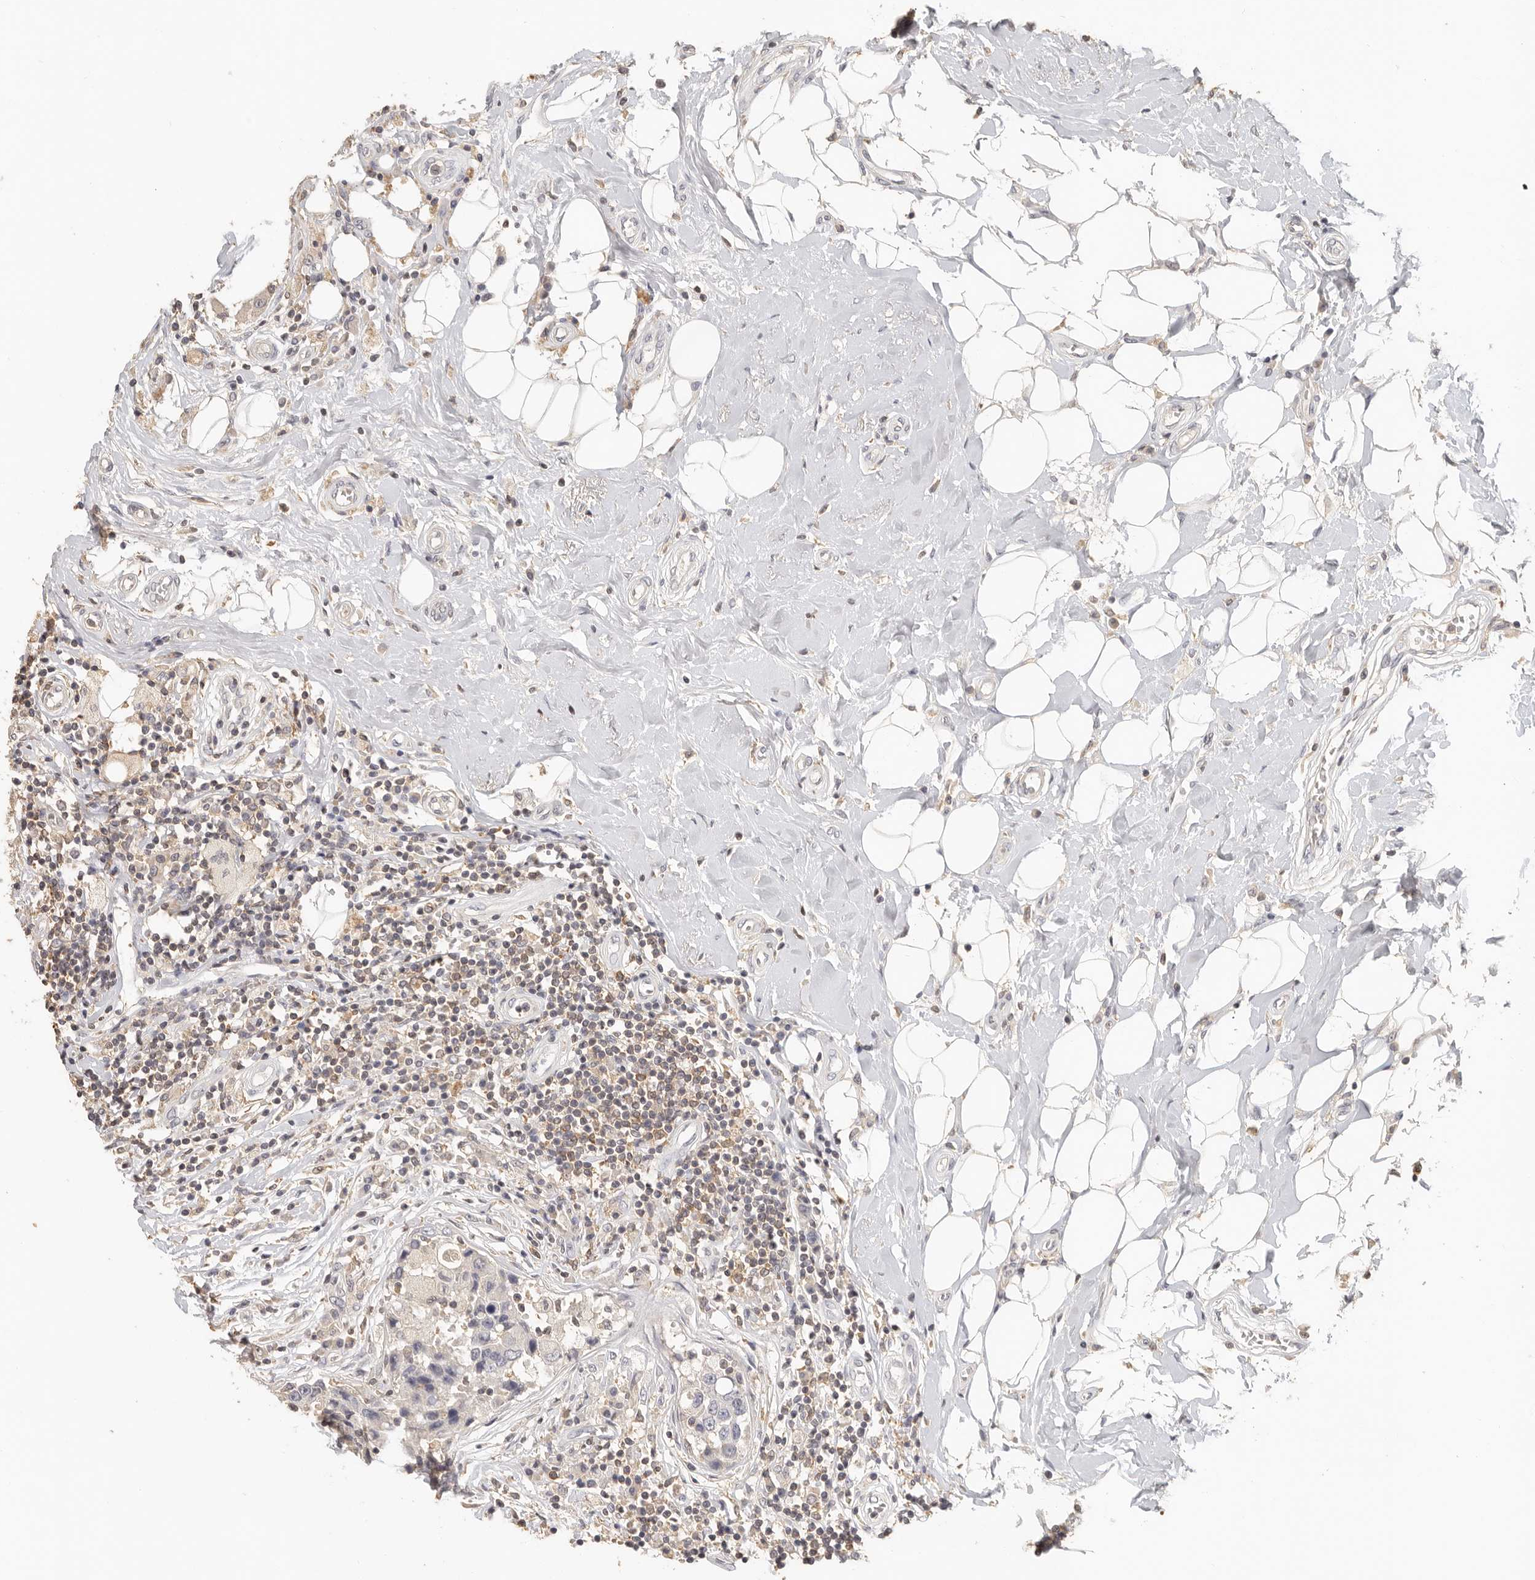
{"staining": {"intensity": "negative", "quantity": "none", "location": "none"}, "tissue": "breast cancer", "cell_type": "Tumor cells", "image_type": "cancer", "snomed": [{"axis": "morphology", "description": "Duct carcinoma"}, {"axis": "topography", "description": "Breast"}], "caption": "IHC of invasive ductal carcinoma (breast) displays no staining in tumor cells.", "gene": "CSK", "patient": {"sex": "female", "age": 27}}